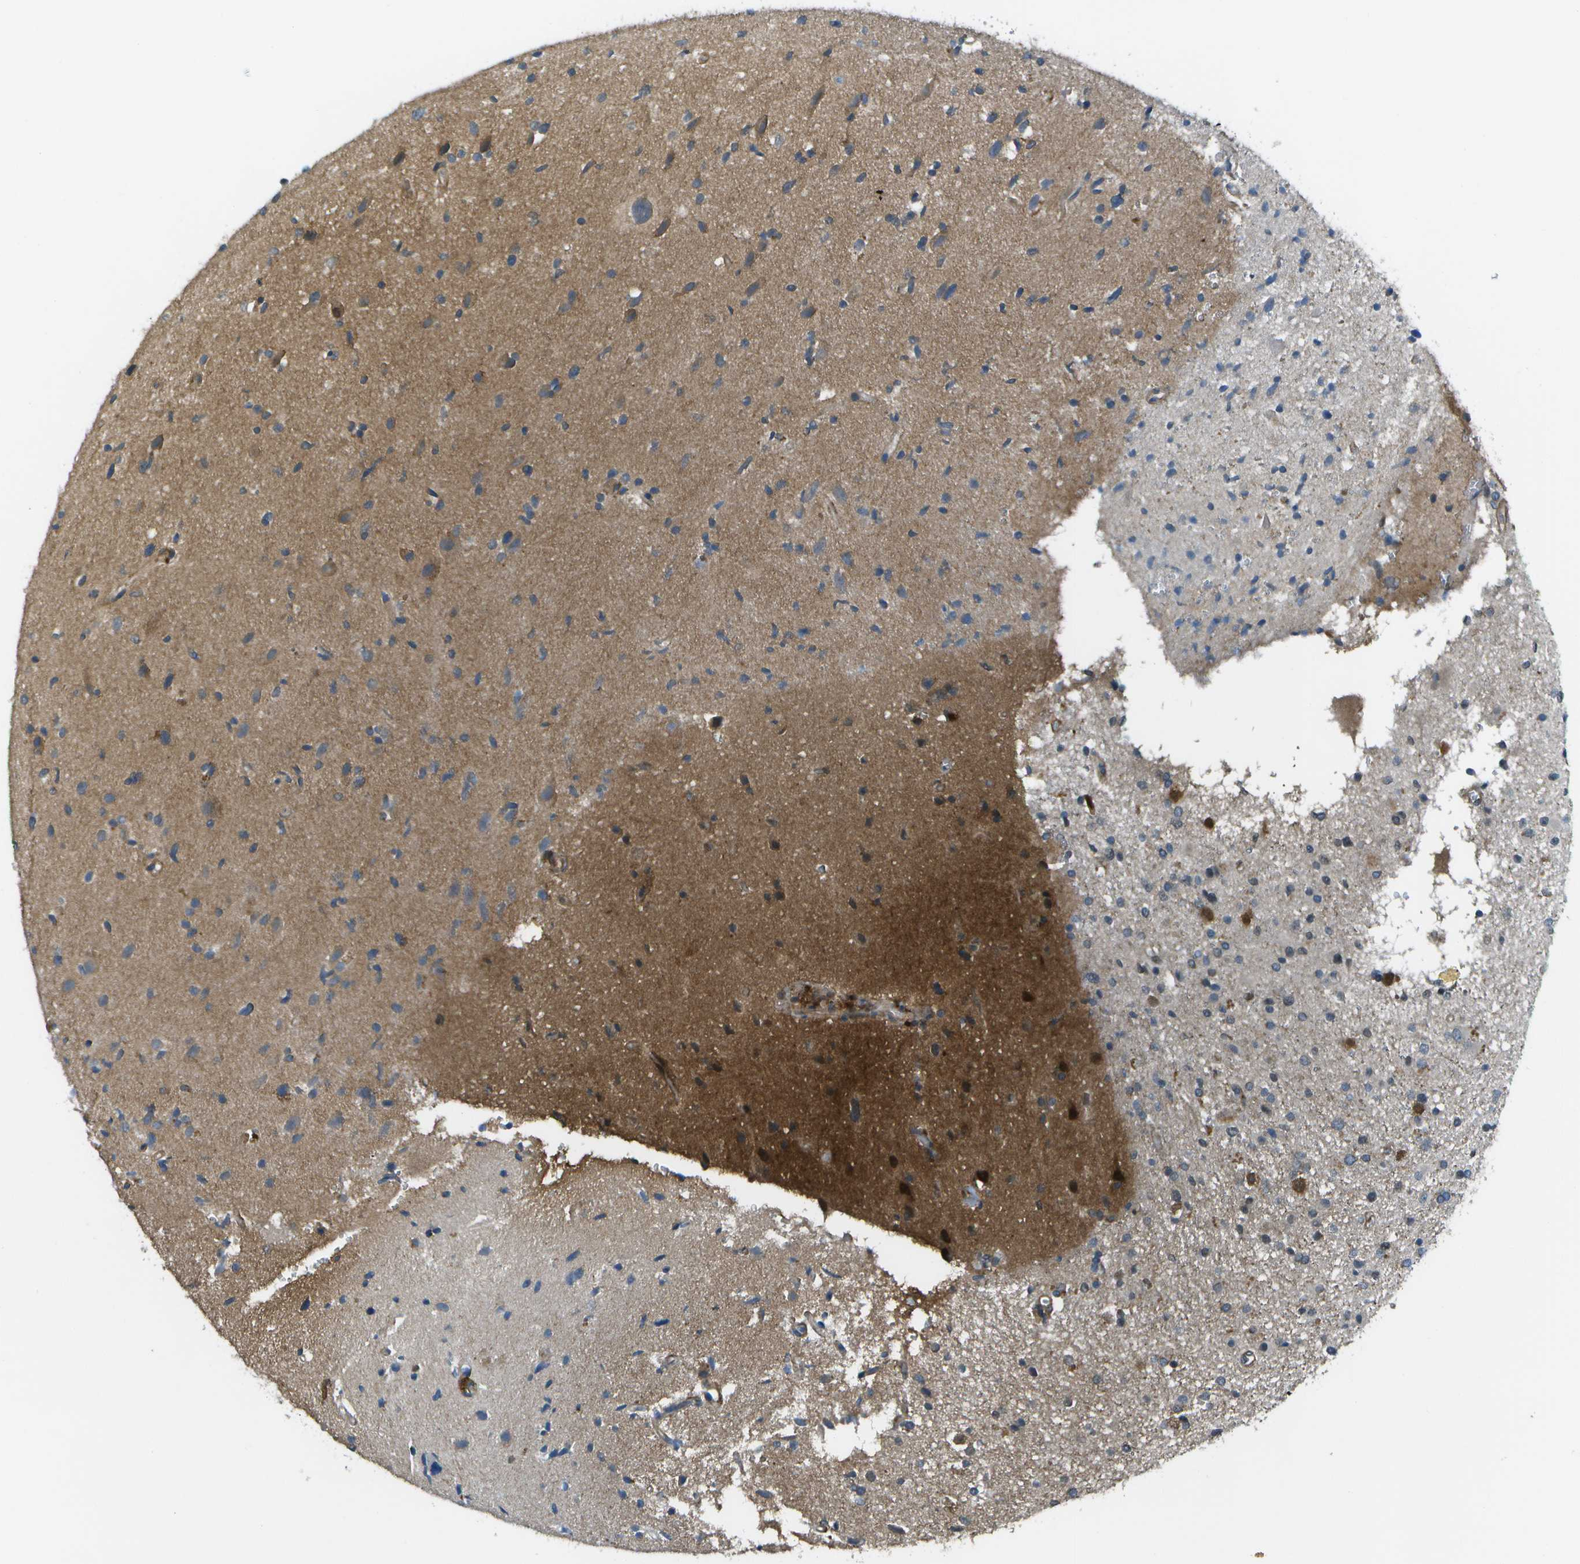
{"staining": {"intensity": "moderate", "quantity": "25%-75%", "location": "cytoplasmic/membranous"}, "tissue": "glioma", "cell_type": "Tumor cells", "image_type": "cancer", "snomed": [{"axis": "morphology", "description": "Glioma, malignant, High grade"}, {"axis": "topography", "description": "Brain"}], "caption": "Brown immunohistochemical staining in glioma demonstrates moderate cytoplasmic/membranous staining in about 25%-75% of tumor cells. The protein is shown in brown color, while the nuclei are stained blue.", "gene": "TMEM19", "patient": {"sex": "male", "age": 33}}